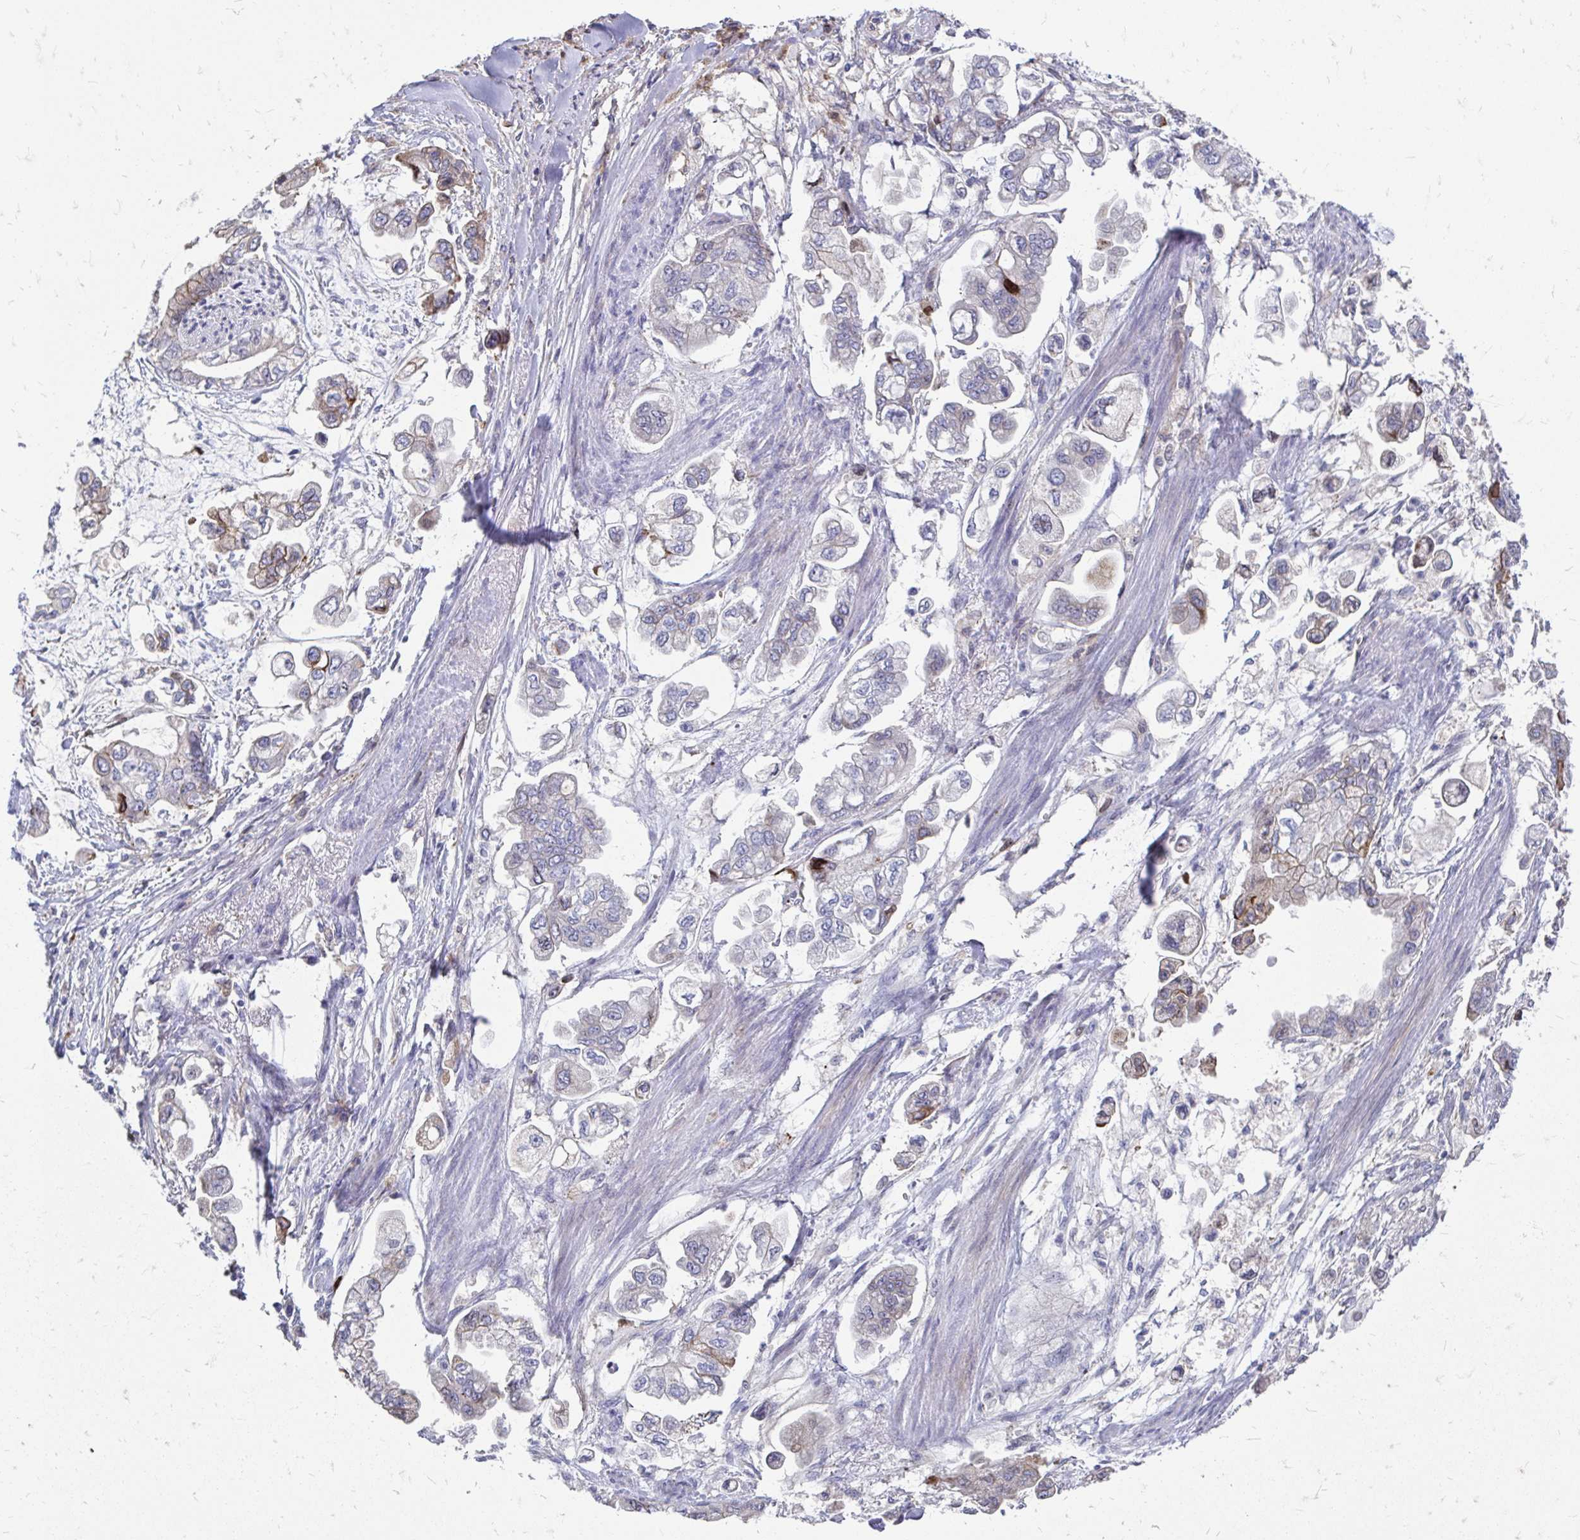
{"staining": {"intensity": "weak", "quantity": "<25%", "location": "cytoplasmic/membranous"}, "tissue": "stomach cancer", "cell_type": "Tumor cells", "image_type": "cancer", "snomed": [{"axis": "morphology", "description": "Adenocarcinoma, NOS"}, {"axis": "topography", "description": "Stomach"}], "caption": "An immunohistochemistry (IHC) histopathology image of adenocarcinoma (stomach) is shown. There is no staining in tumor cells of adenocarcinoma (stomach). (DAB (3,3'-diaminobenzidine) IHC visualized using brightfield microscopy, high magnification).", "gene": "CDKL1", "patient": {"sex": "male", "age": 62}}